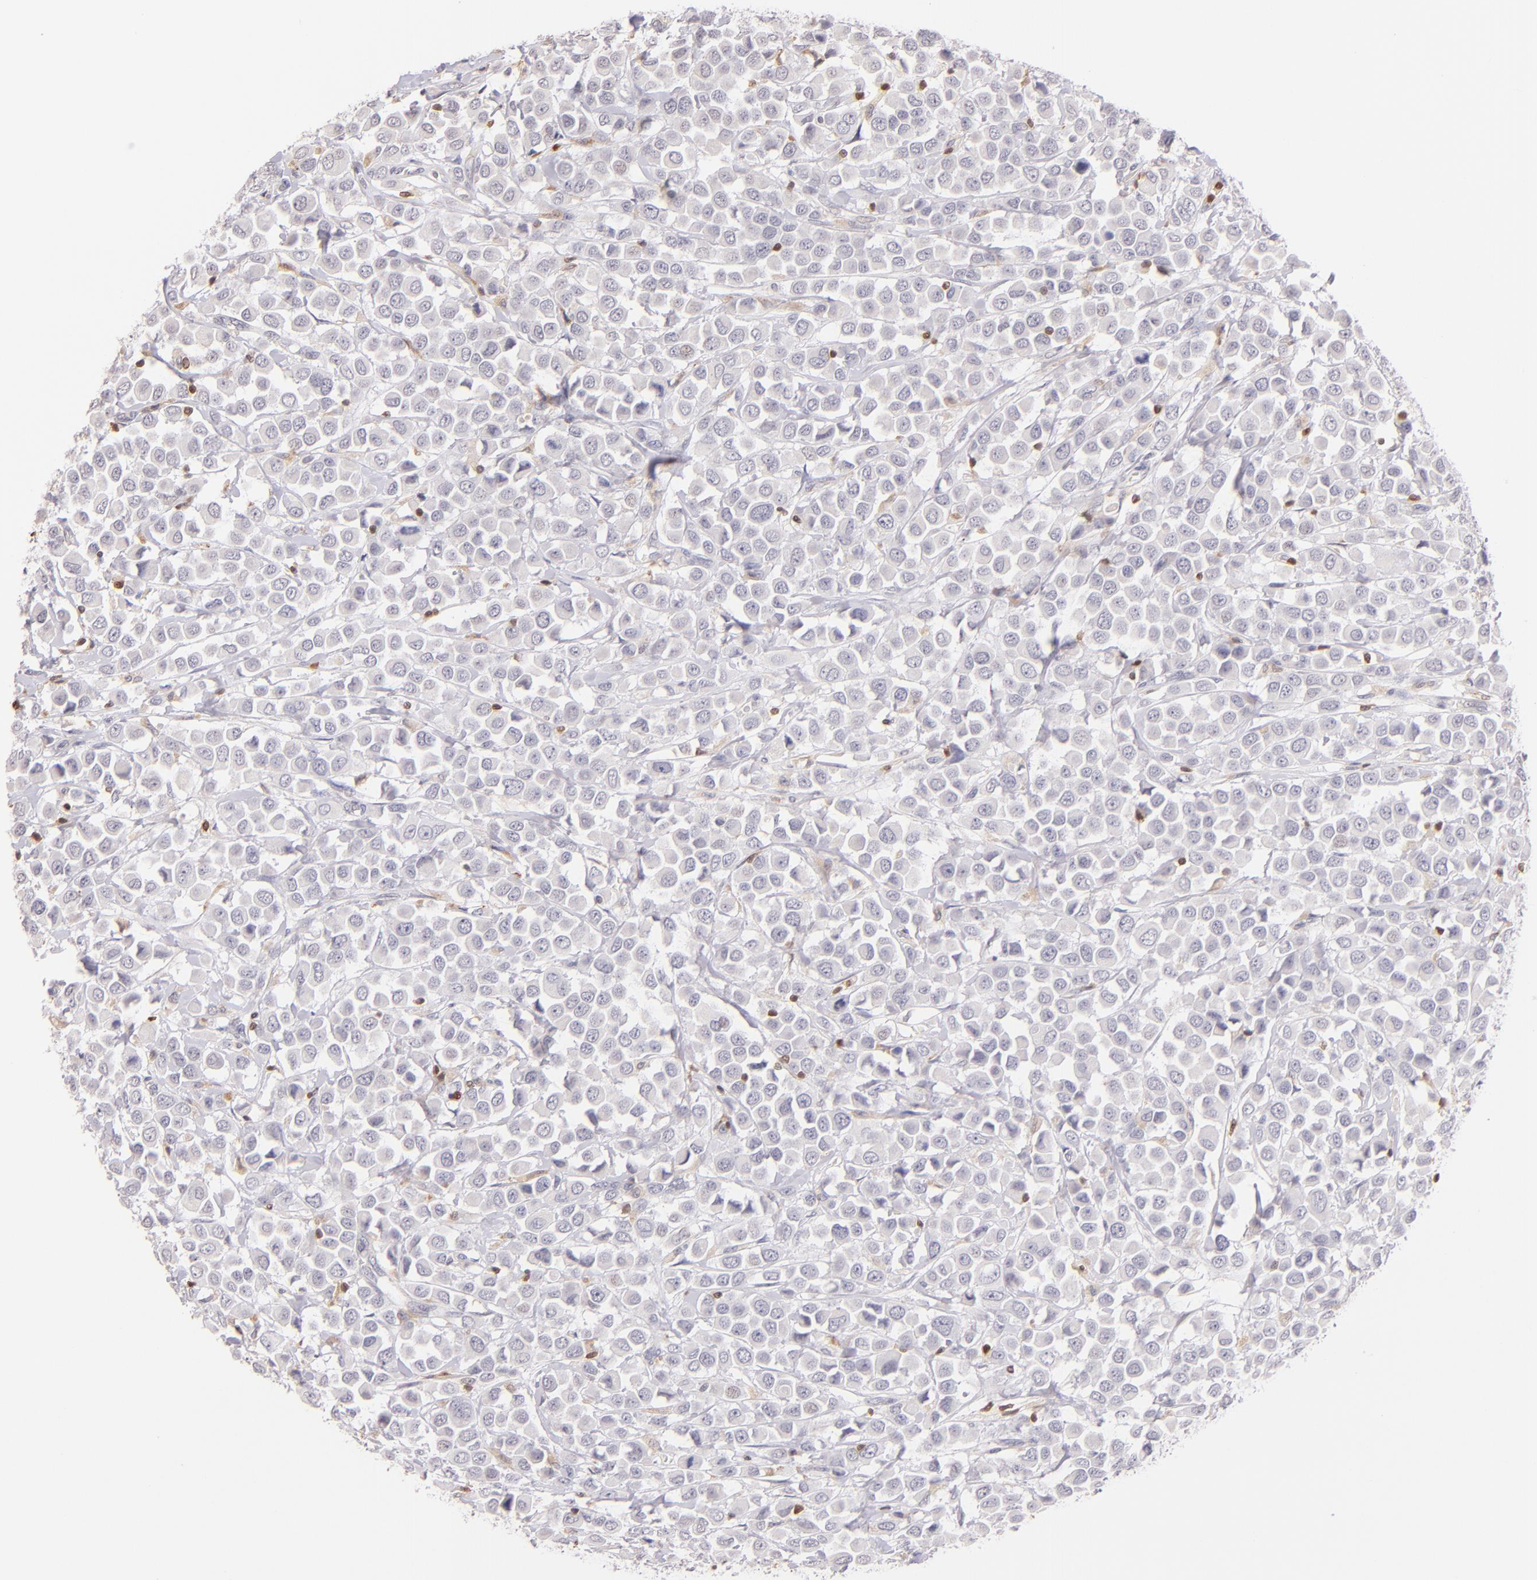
{"staining": {"intensity": "negative", "quantity": "none", "location": "none"}, "tissue": "breast cancer", "cell_type": "Tumor cells", "image_type": "cancer", "snomed": [{"axis": "morphology", "description": "Duct carcinoma"}, {"axis": "topography", "description": "Breast"}], "caption": "An image of breast intraductal carcinoma stained for a protein exhibits no brown staining in tumor cells.", "gene": "ZAP70", "patient": {"sex": "female", "age": 61}}